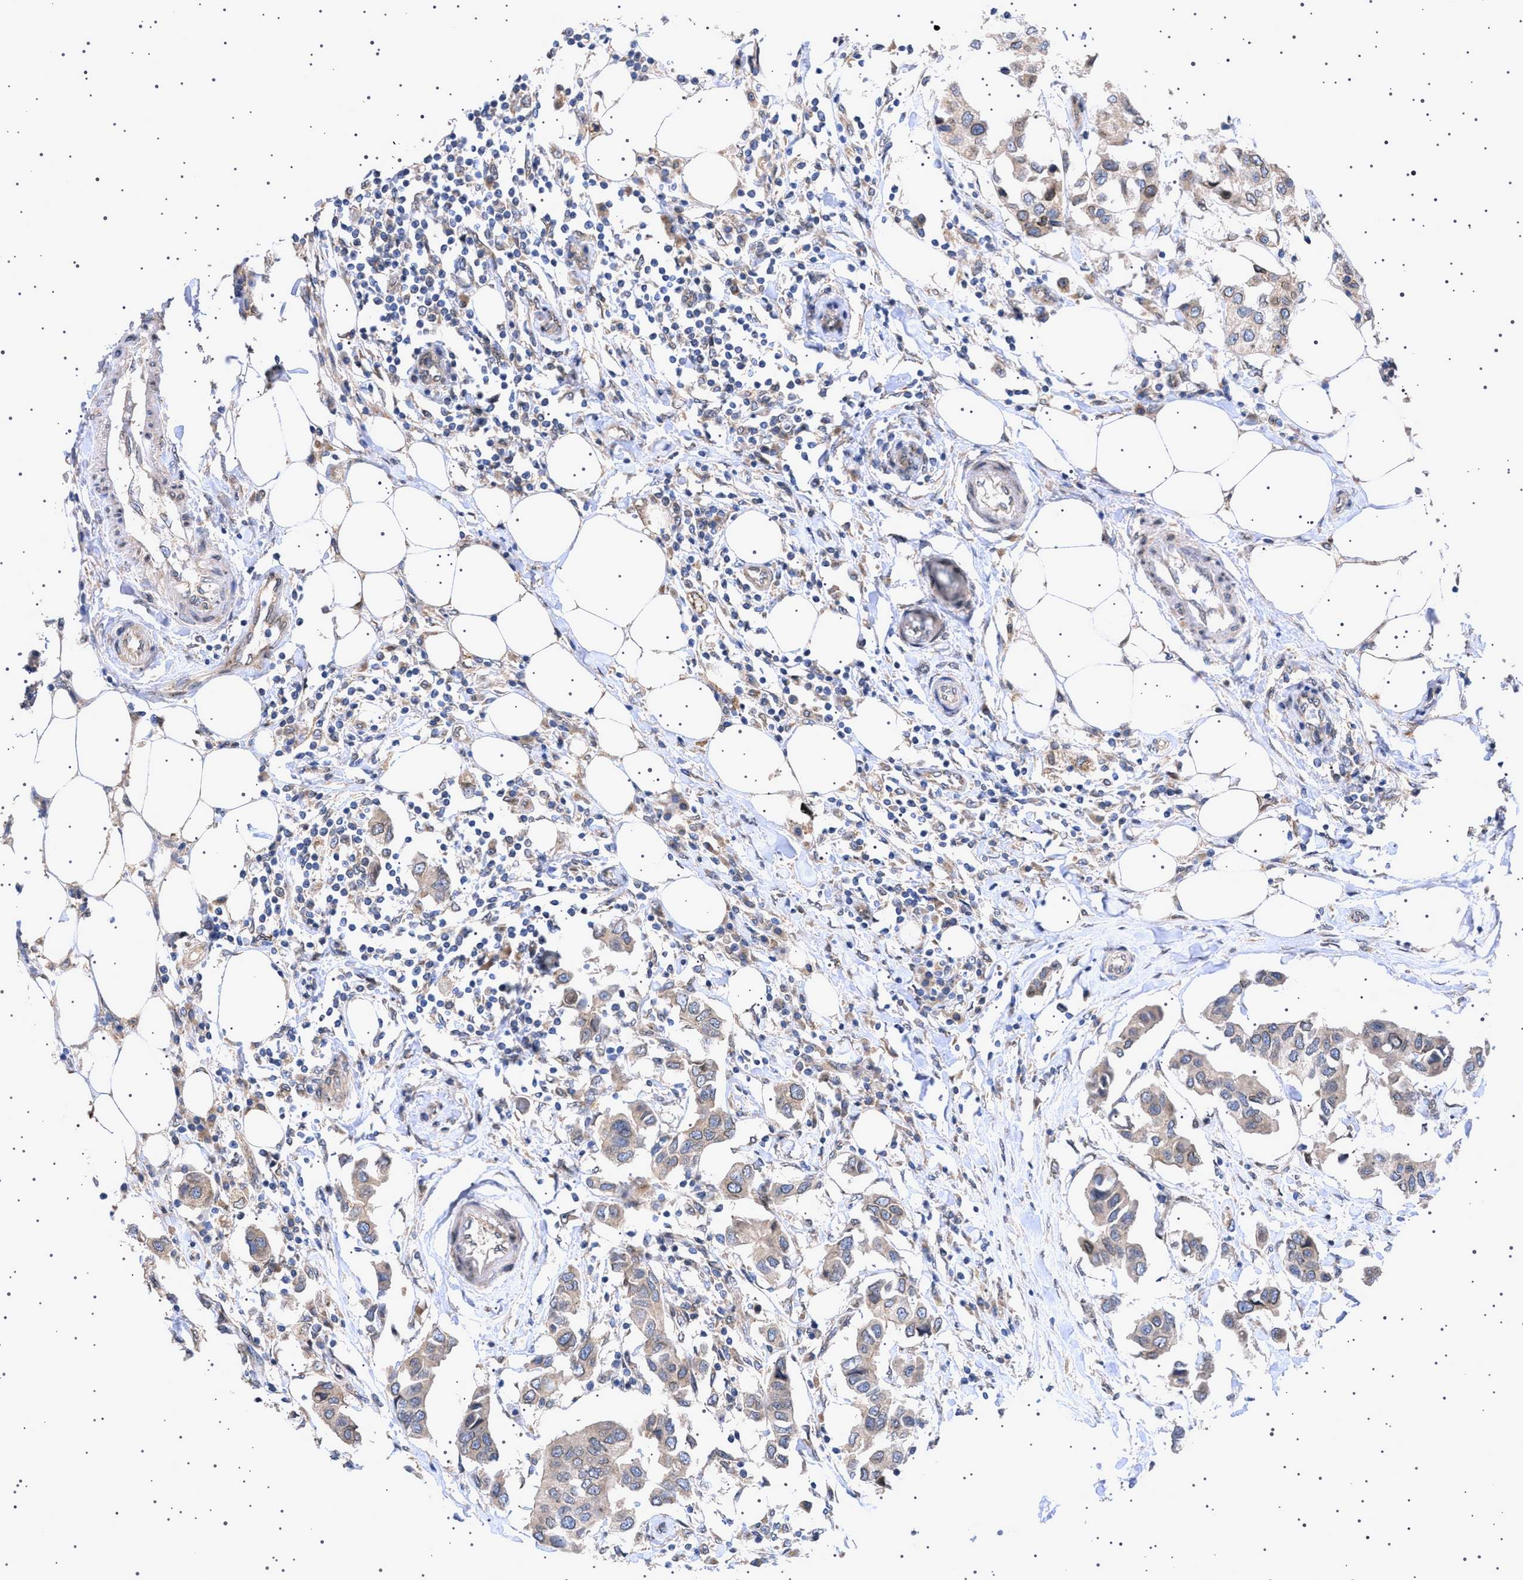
{"staining": {"intensity": "moderate", "quantity": "25%-75%", "location": "cytoplasmic/membranous,nuclear"}, "tissue": "breast cancer", "cell_type": "Tumor cells", "image_type": "cancer", "snomed": [{"axis": "morphology", "description": "Duct carcinoma"}, {"axis": "topography", "description": "Breast"}], "caption": "Immunohistochemical staining of human breast cancer shows moderate cytoplasmic/membranous and nuclear protein positivity in approximately 25%-75% of tumor cells. Using DAB (3,3'-diaminobenzidine) (brown) and hematoxylin (blue) stains, captured at high magnification using brightfield microscopy.", "gene": "NUP93", "patient": {"sex": "female", "age": 80}}